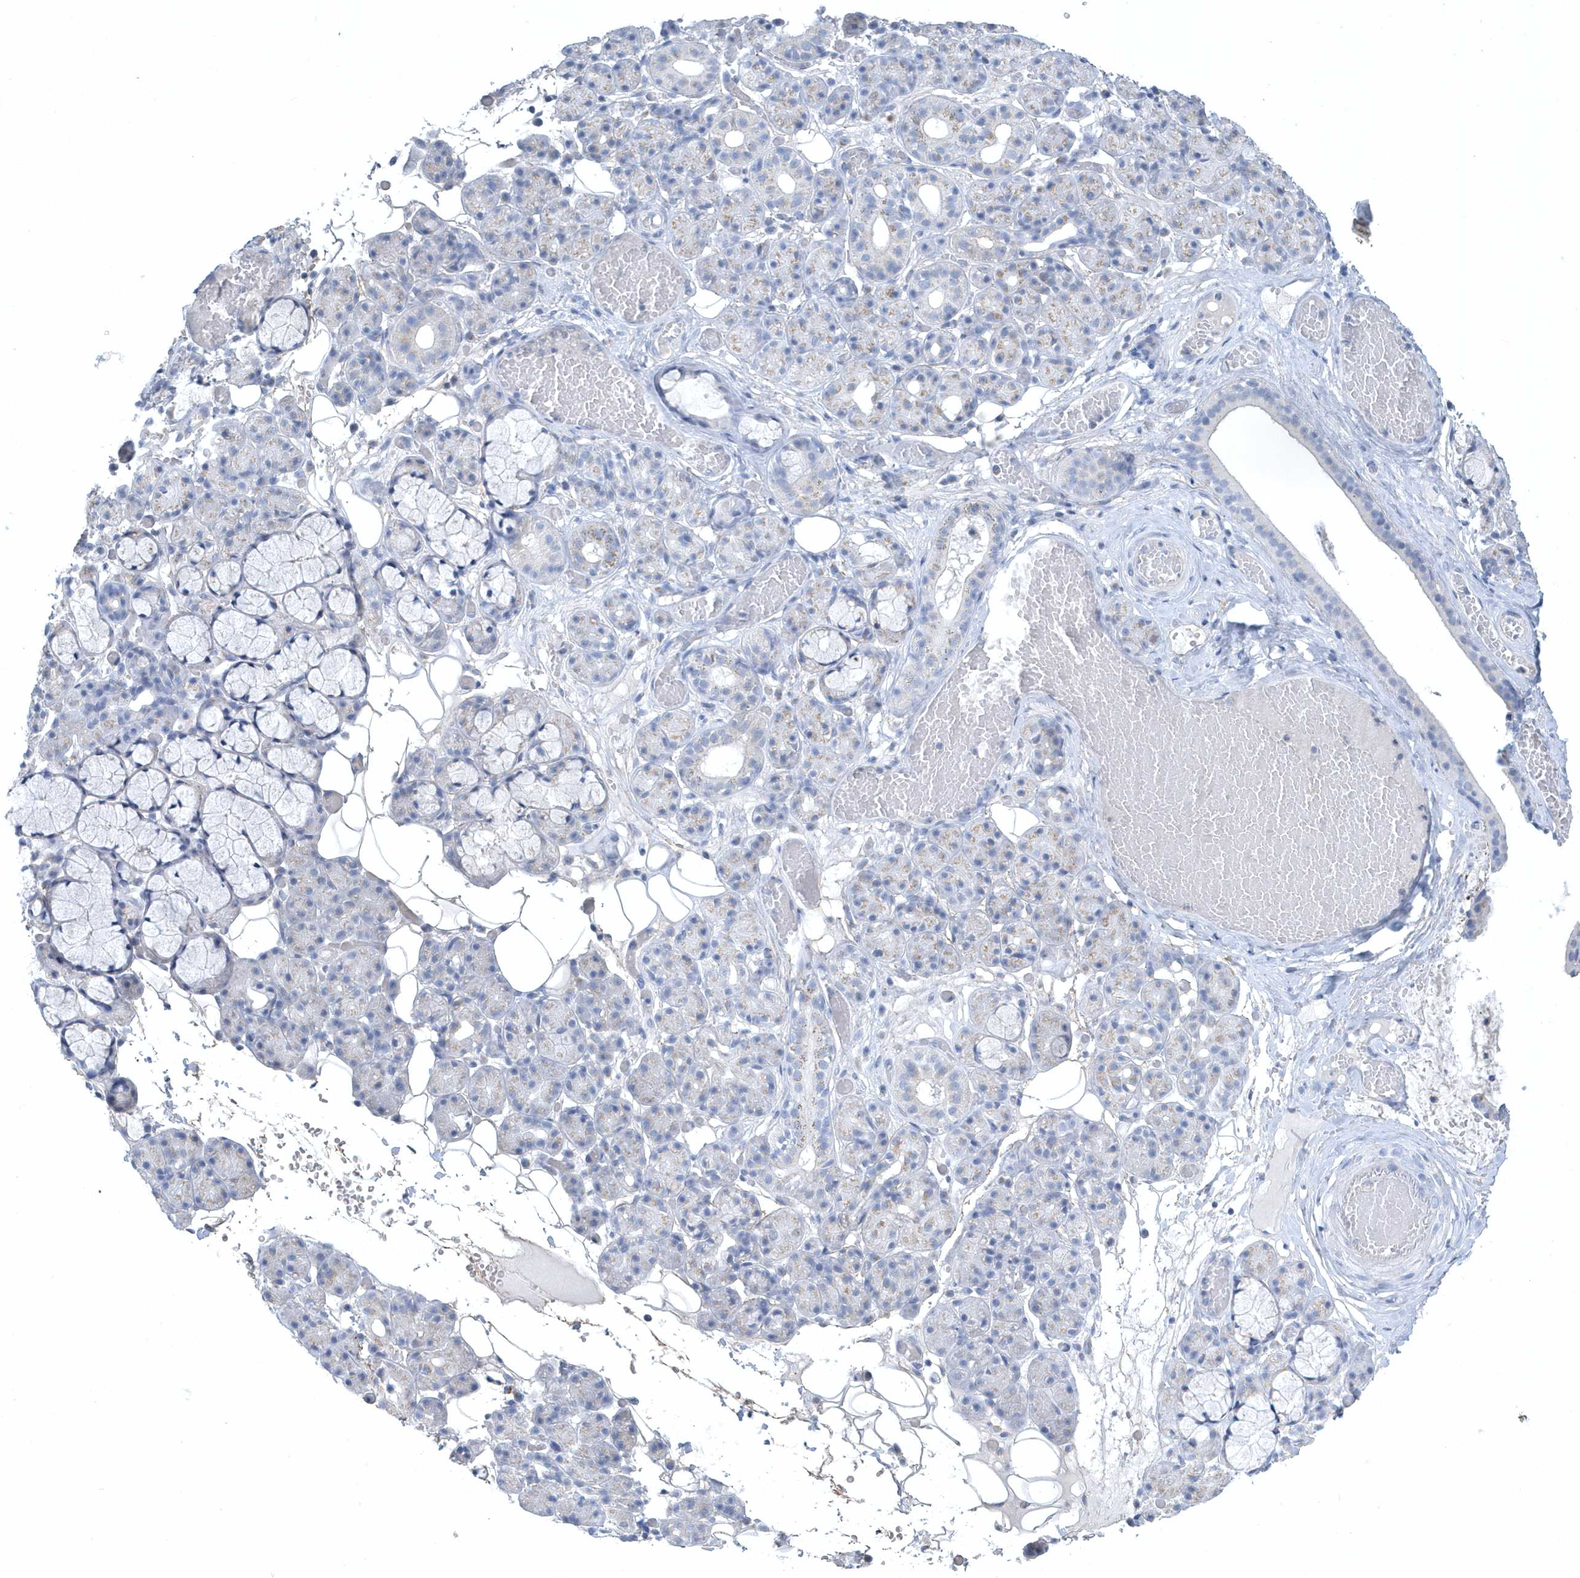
{"staining": {"intensity": "negative", "quantity": "none", "location": "none"}, "tissue": "salivary gland", "cell_type": "Glandular cells", "image_type": "normal", "snomed": [{"axis": "morphology", "description": "Normal tissue, NOS"}, {"axis": "topography", "description": "Salivary gland"}], "caption": "Immunohistochemistry (IHC) micrograph of normal salivary gland stained for a protein (brown), which demonstrates no staining in glandular cells. (IHC, brightfield microscopy, high magnification).", "gene": "SPATA18", "patient": {"sex": "male", "age": 63}}